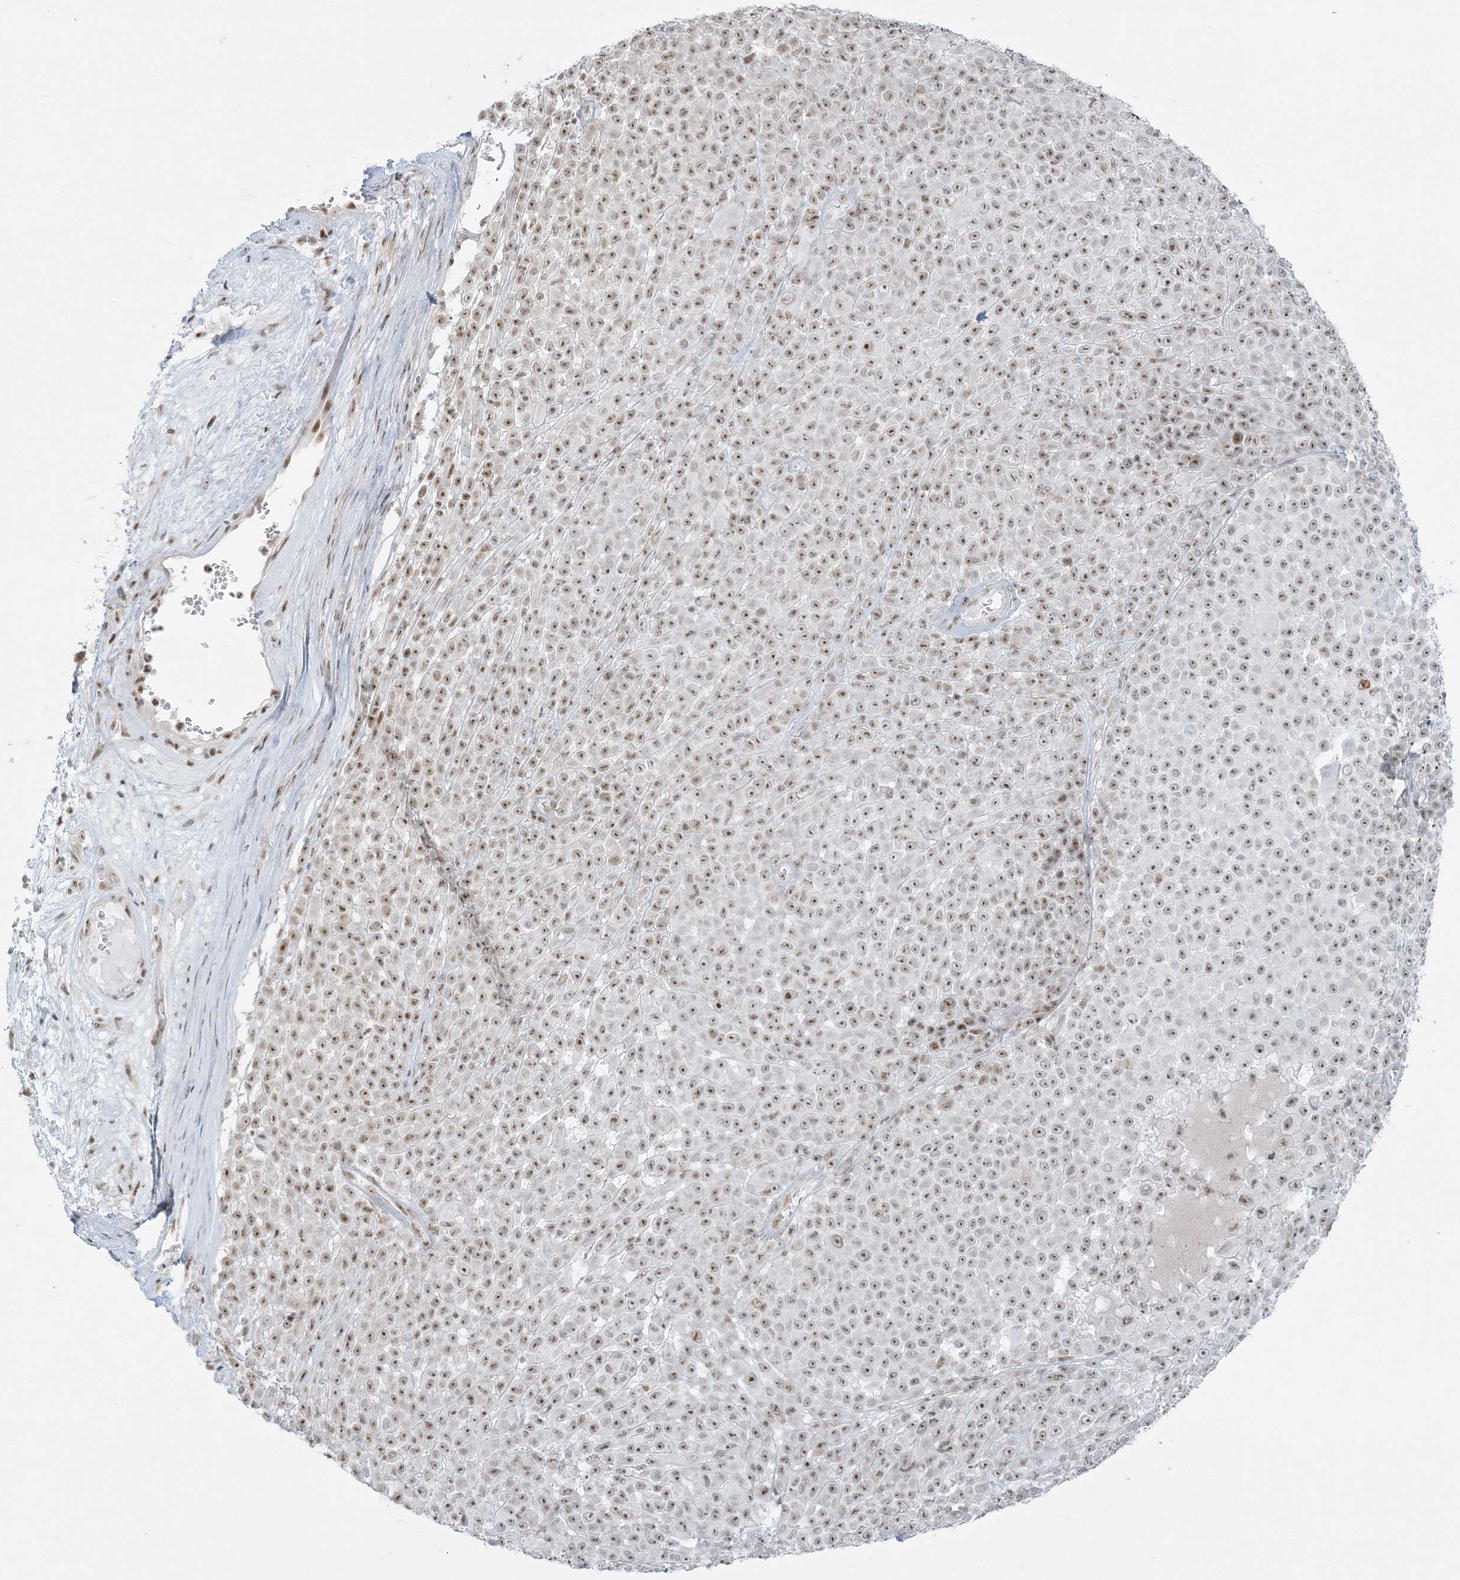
{"staining": {"intensity": "moderate", "quantity": ">75%", "location": "nuclear"}, "tissue": "melanoma", "cell_type": "Tumor cells", "image_type": "cancer", "snomed": [{"axis": "morphology", "description": "Malignant melanoma, NOS"}, {"axis": "topography", "description": "Skin"}], "caption": "Tumor cells exhibit moderate nuclear expression in about >75% of cells in malignant melanoma.", "gene": "ZNF787", "patient": {"sex": "female", "age": 94}}